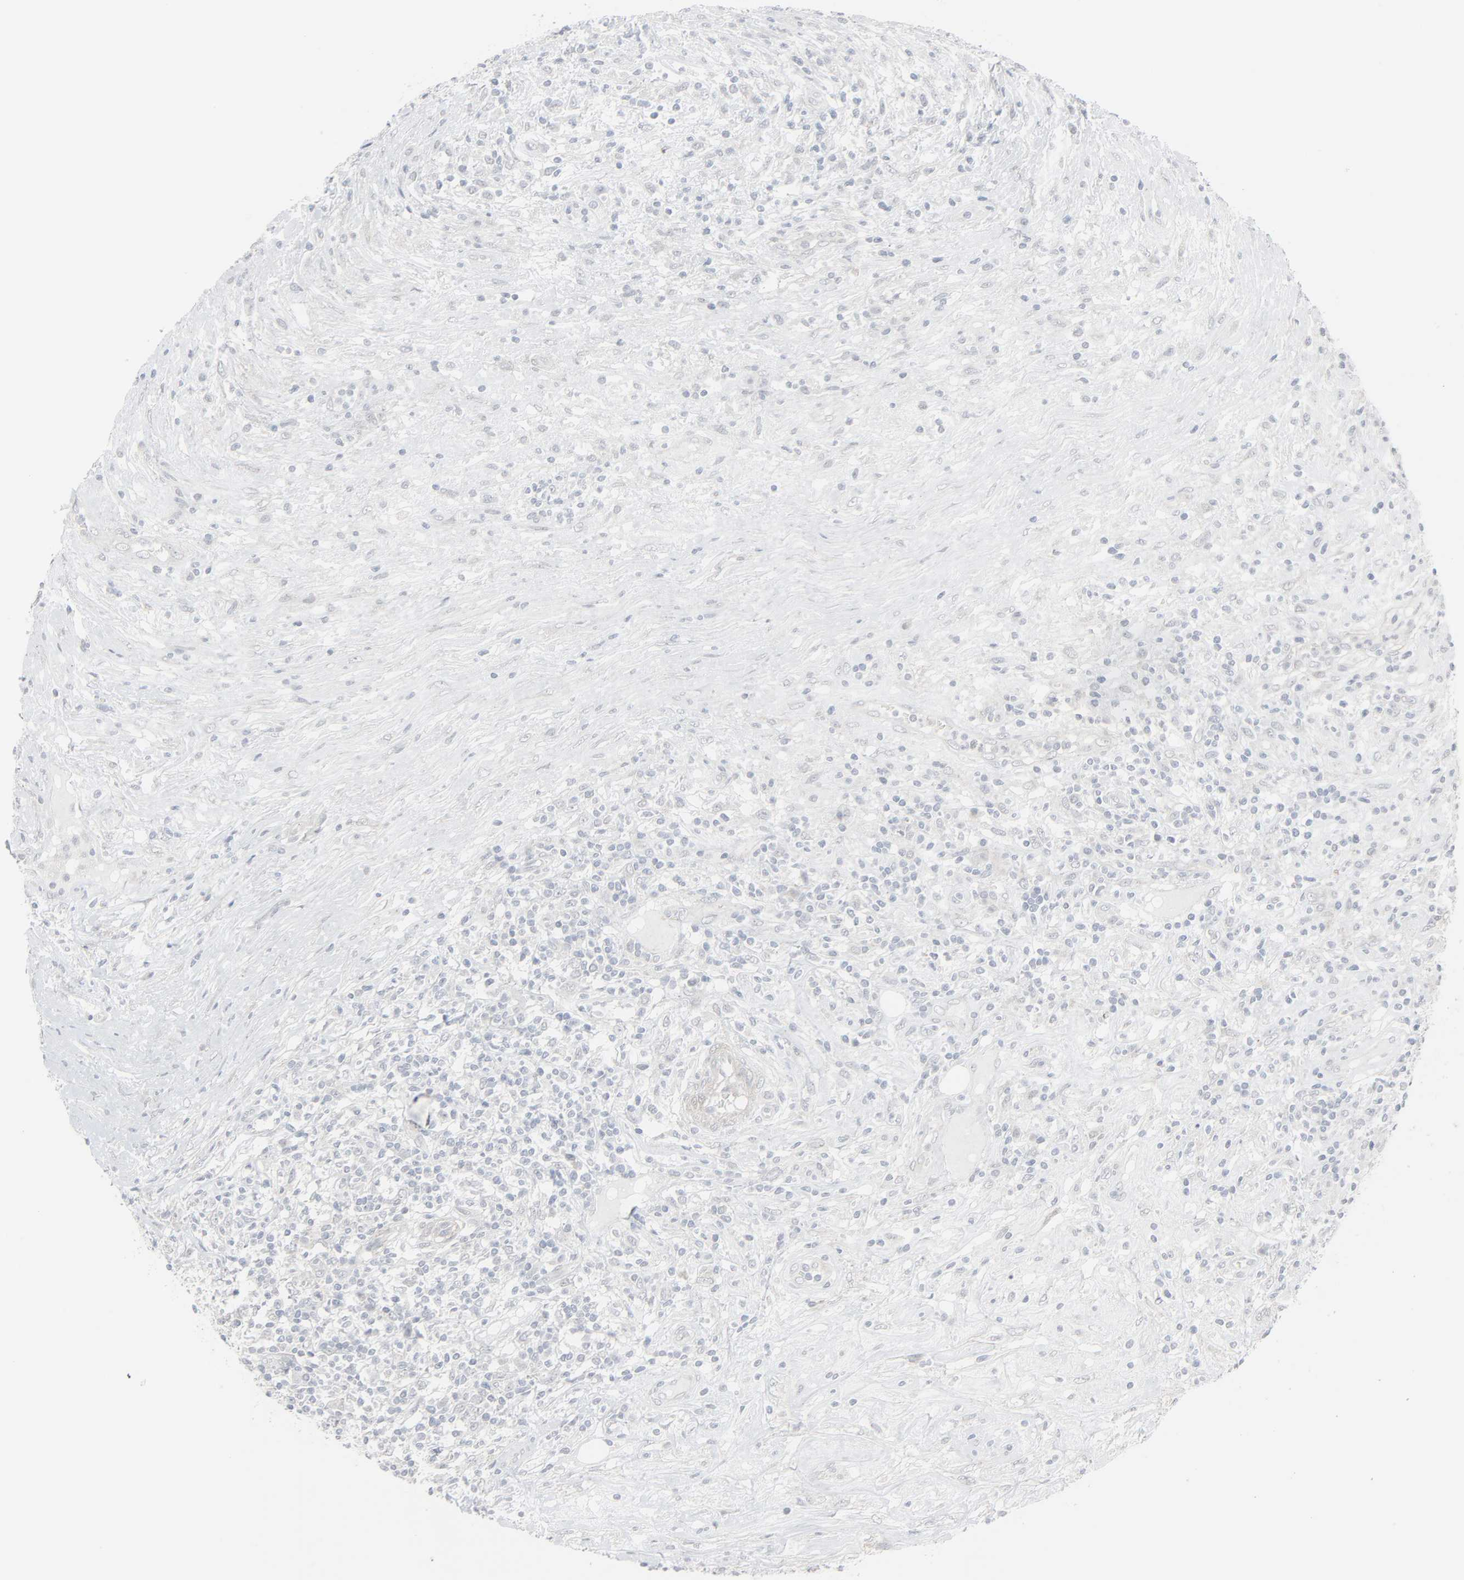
{"staining": {"intensity": "negative", "quantity": "none", "location": "none"}, "tissue": "lymphoma", "cell_type": "Tumor cells", "image_type": "cancer", "snomed": [{"axis": "morphology", "description": "Malignant lymphoma, non-Hodgkin's type, High grade"}, {"axis": "topography", "description": "Lymph node"}], "caption": "DAB immunohistochemical staining of malignant lymphoma, non-Hodgkin's type (high-grade) reveals no significant staining in tumor cells. The staining was performed using DAB (3,3'-diaminobenzidine) to visualize the protein expression in brown, while the nuclei were stained in blue with hematoxylin (Magnification: 20x).", "gene": "NEUROD1", "patient": {"sex": "female", "age": 84}}